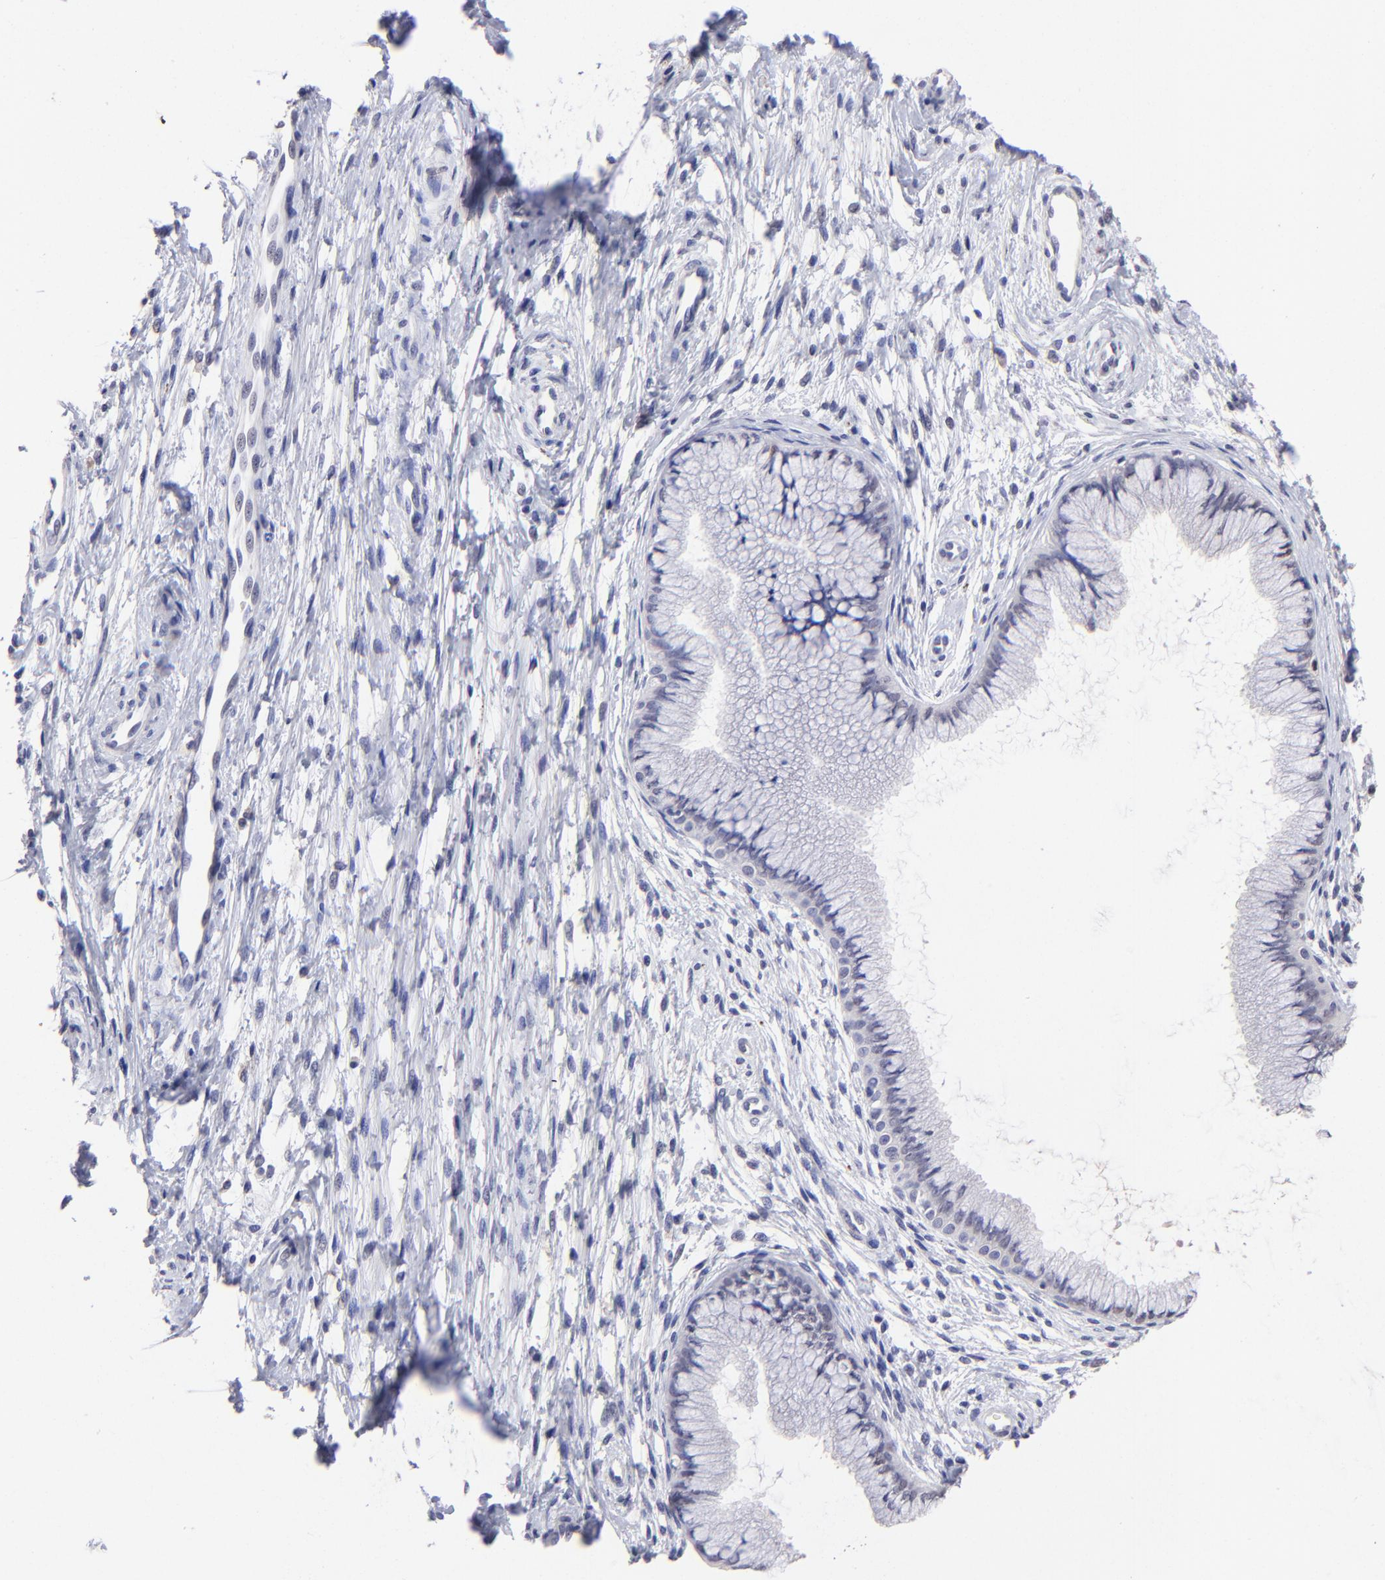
{"staining": {"intensity": "negative", "quantity": "none", "location": "none"}, "tissue": "cervix", "cell_type": "Glandular cells", "image_type": "normal", "snomed": [{"axis": "morphology", "description": "Normal tissue, NOS"}, {"axis": "topography", "description": "Cervix"}], "caption": "IHC histopathology image of unremarkable human cervix stained for a protein (brown), which reveals no positivity in glandular cells. (DAB immunohistochemistry (IHC) with hematoxylin counter stain).", "gene": "DNMT1", "patient": {"sex": "female", "age": 39}}